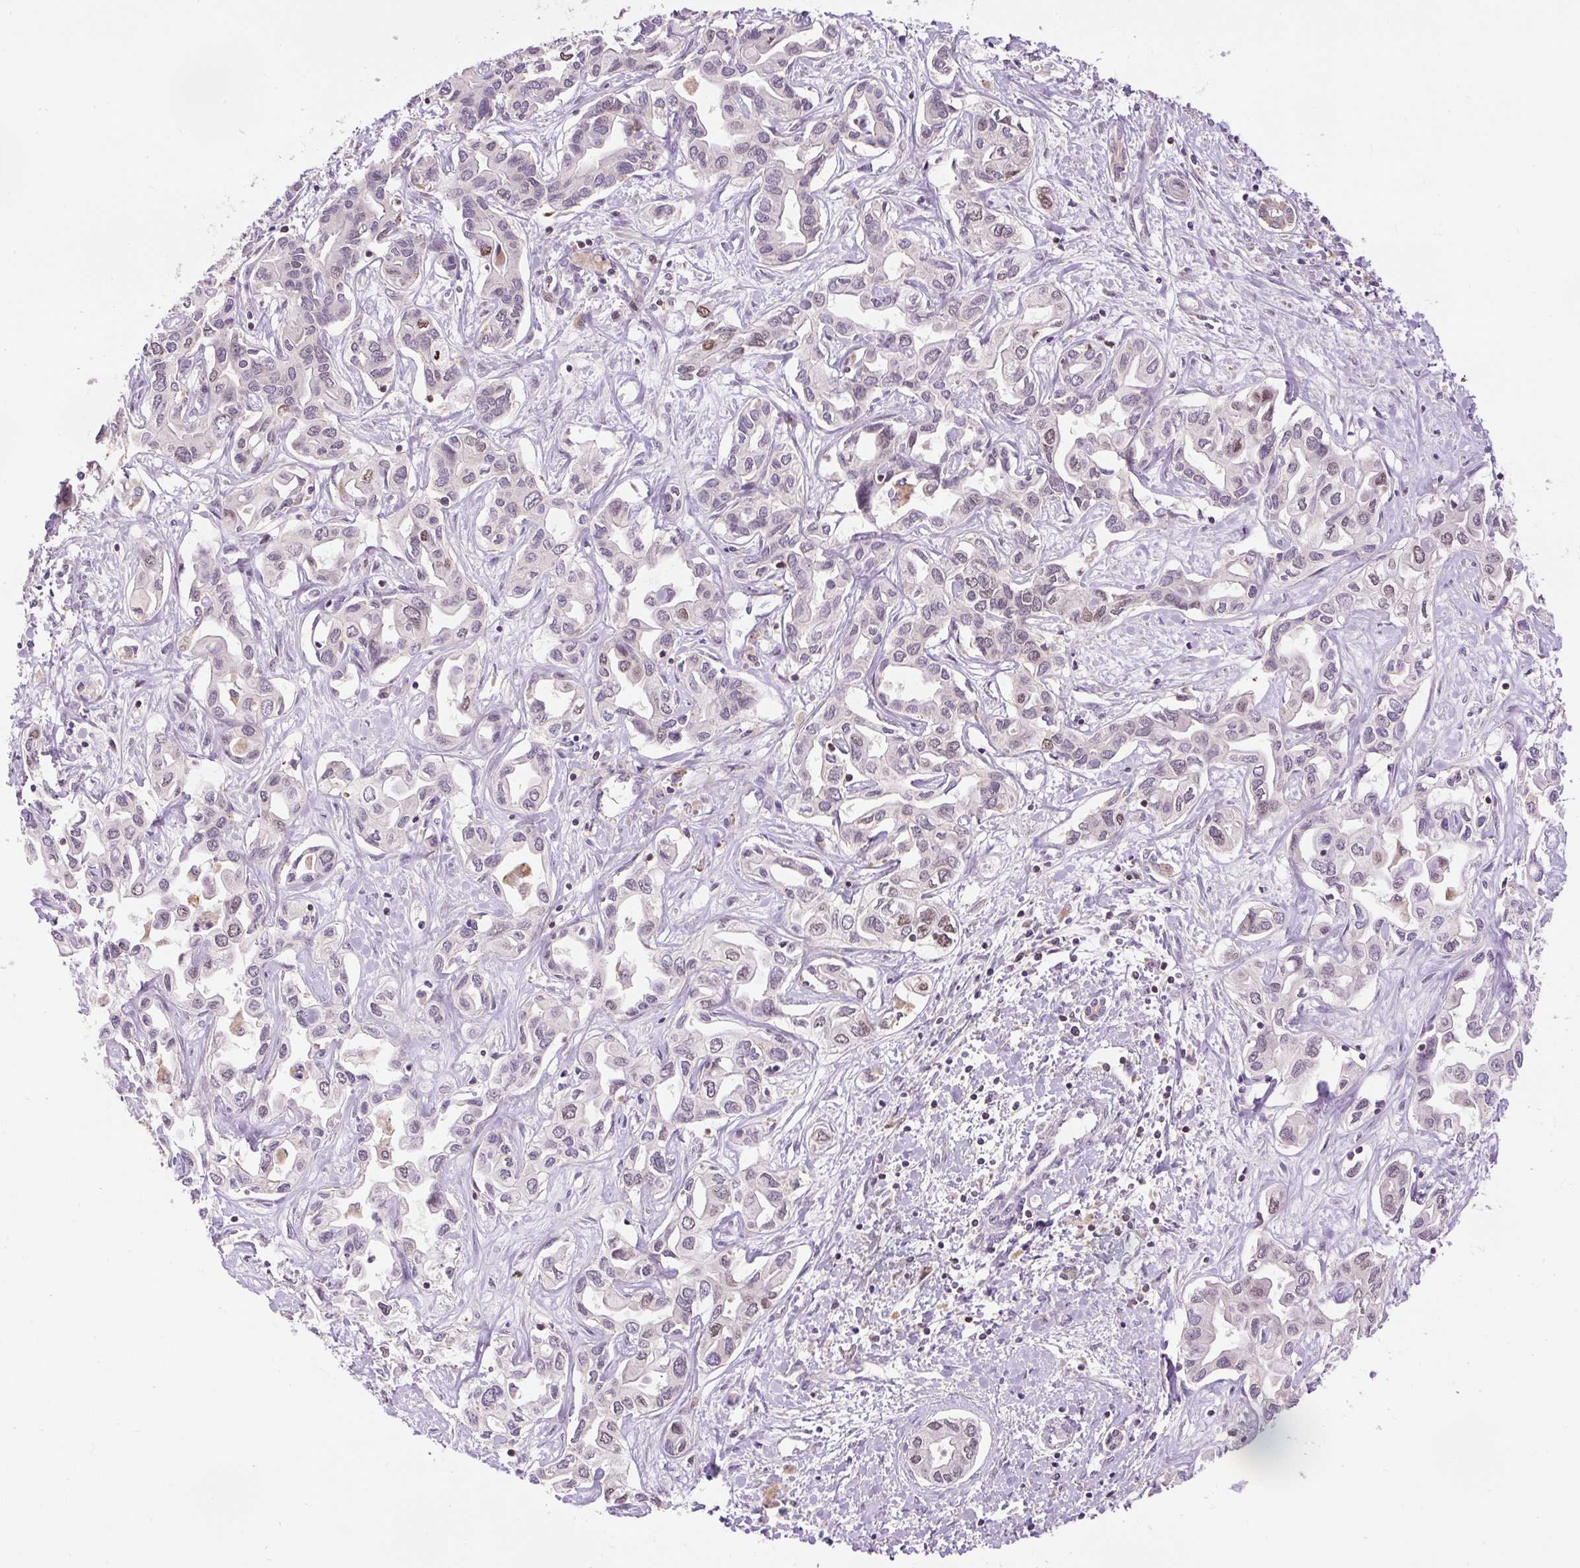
{"staining": {"intensity": "weak", "quantity": "25%-75%", "location": "nuclear"}, "tissue": "liver cancer", "cell_type": "Tumor cells", "image_type": "cancer", "snomed": [{"axis": "morphology", "description": "Cholangiocarcinoma"}, {"axis": "topography", "description": "Liver"}], "caption": "This image demonstrates immunohistochemistry staining of liver cancer, with low weak nuclear staining in about 25%-75% of tumor cells.", "gene": "CARD11", "patient": {"sex": "female", "age": 64}}